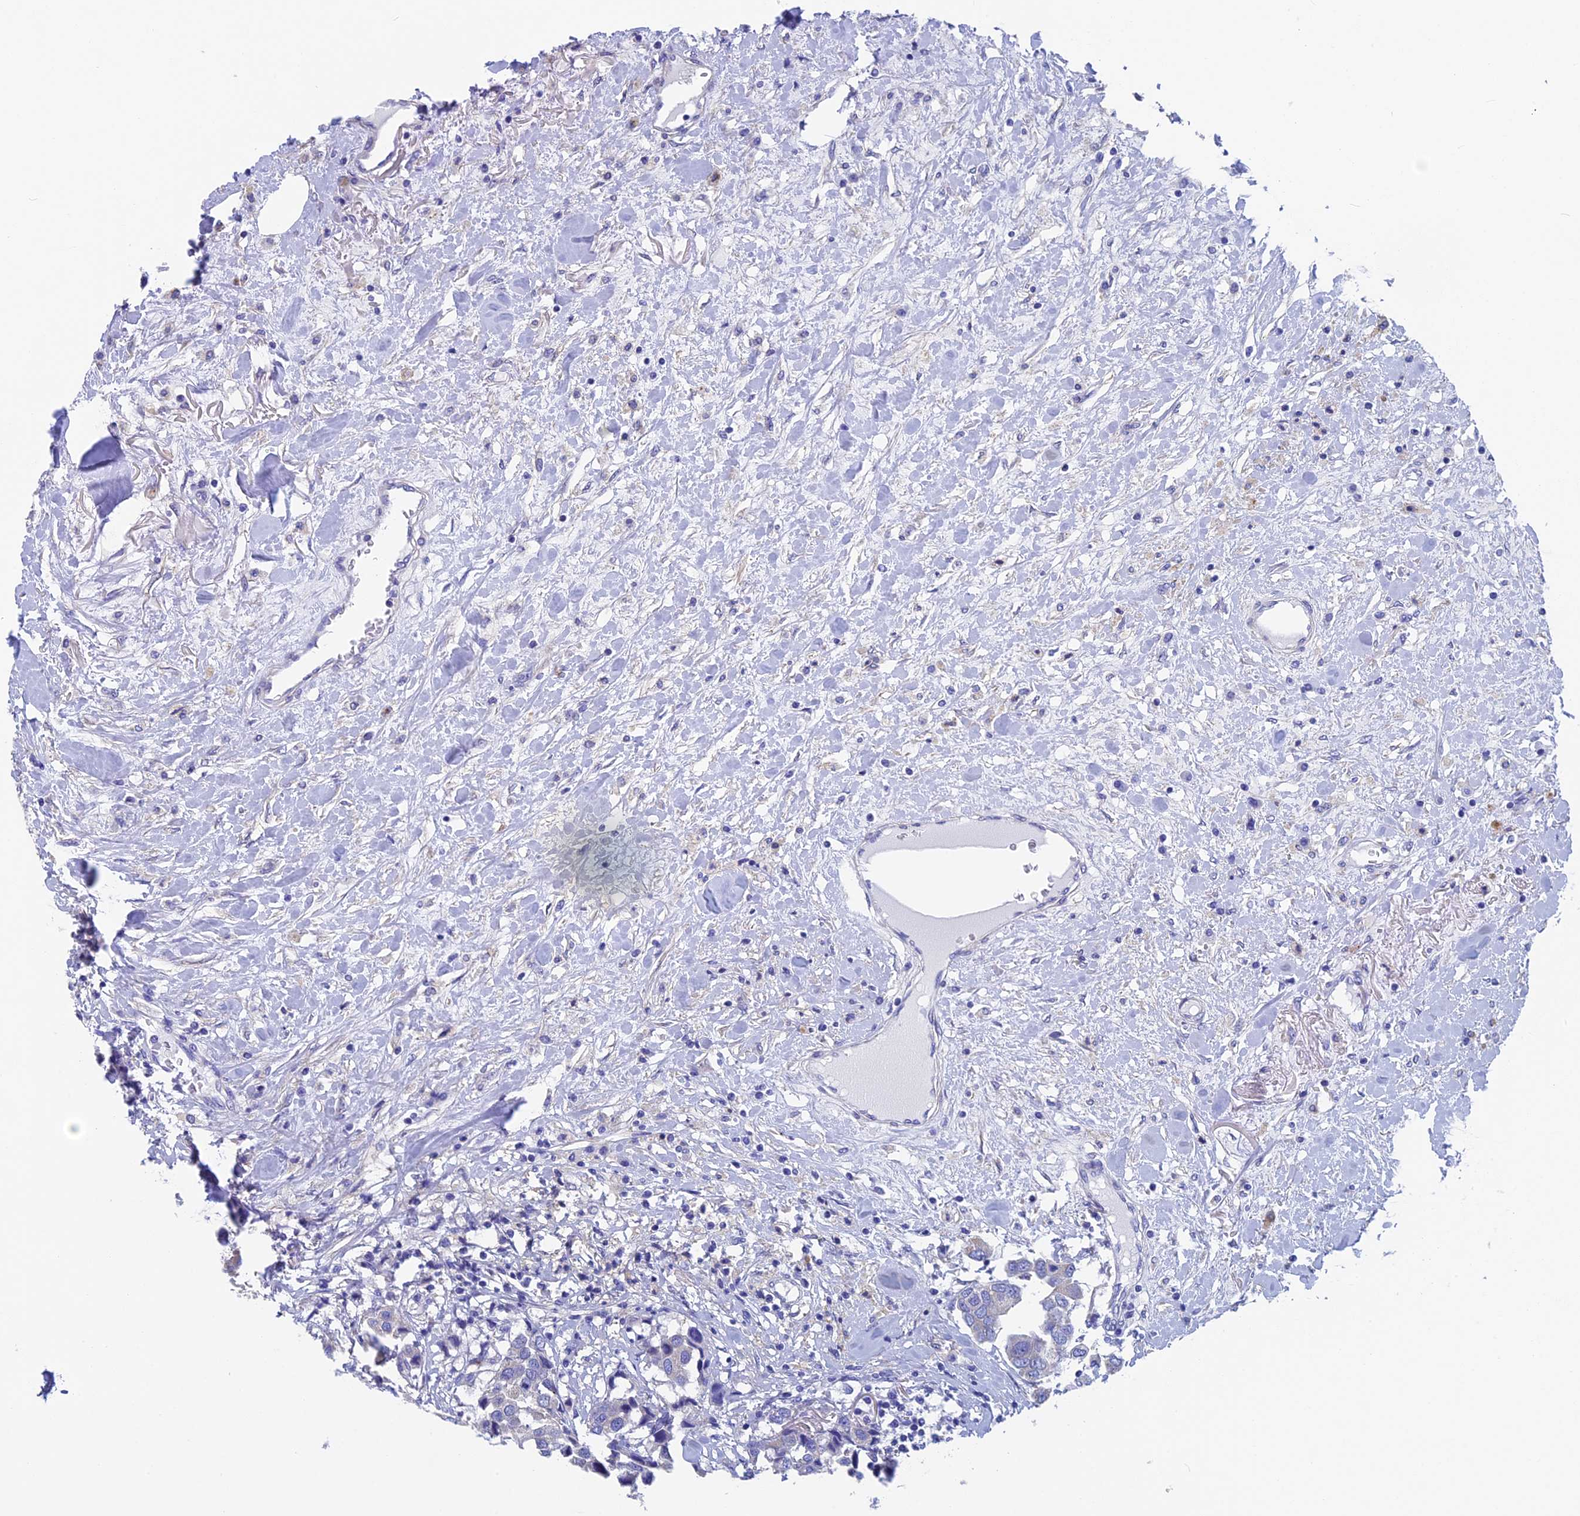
{"staining": {"intensity": "negative", "quantity": "none", "location": "none"}, "tissue": "breast cancer", "cell_type": "Tumor cells", "image_type": "cancer", "snomed": [{"axis": "morphology", "description": "Duct carcinoma"}, {"axis": "topography", "description": "Breast"}], "caption": "Histopathology image shows no significant protein staining in tumor cells of breast intraductal carcinoma. Brightfield microscopy of IHC stained with DAB (3,3'-diaminobenzidine) (brown) and hematoxylin (blue), captured at high magnification.", "gene": "ADH7", "patient": {"sex": "female", "age": 80}}